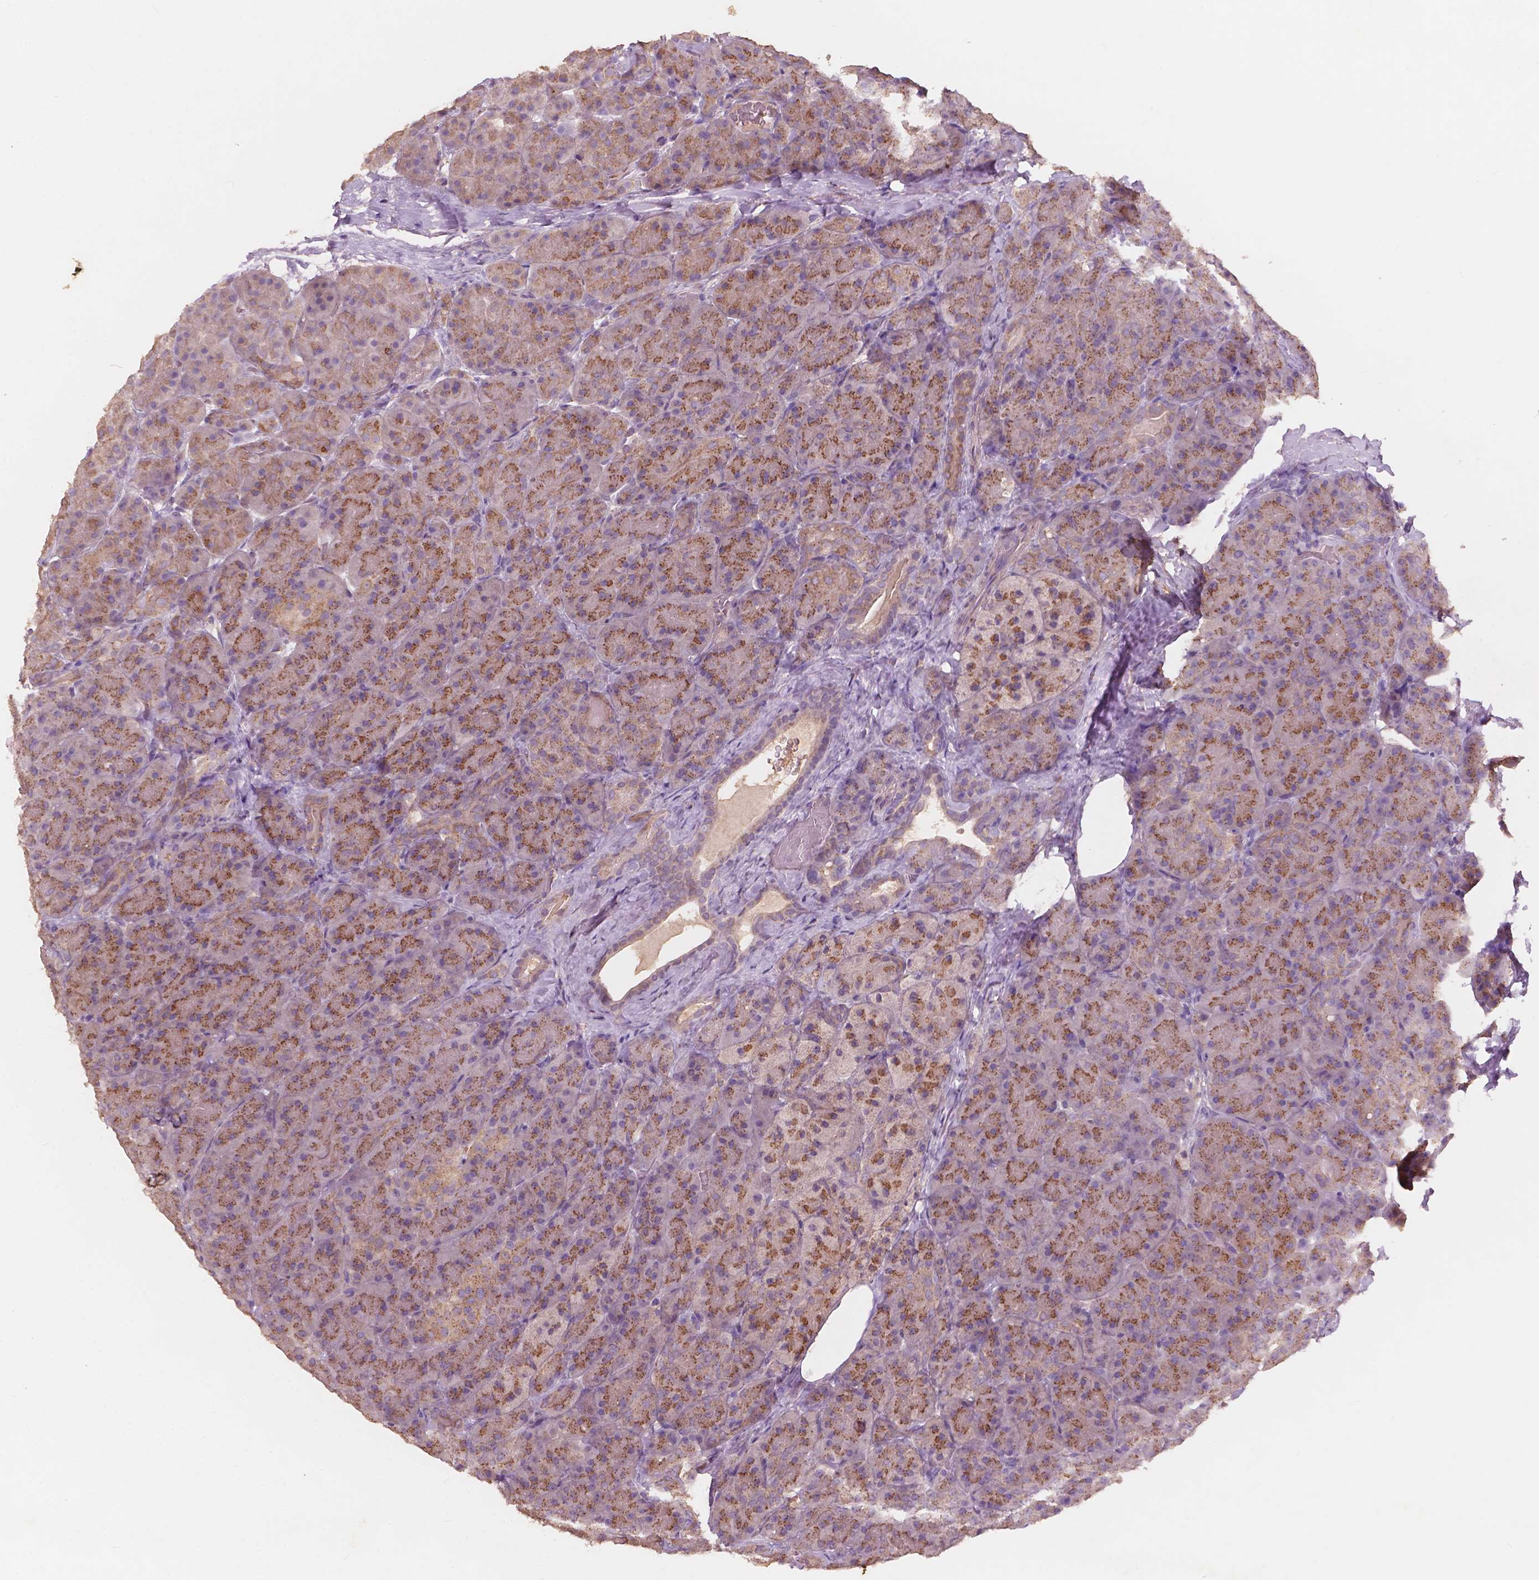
{"staining": {"intensity": "strong", "quantity": ">75%", "location": "cytoplasmic/membranous"}, "tissue": "pancreas", "cell_type": "Exocrine glandular cells", "image_type": "normal", "snomed": [{"axis": "morphology", "description": "Normal tissue, NOS"}, {"axis": "topography", "description": "Pancreas"}], "caption": "Benign pancreas was stained to show a protein in brown. There is high levels of strong cytoplasmic/membranous expression in about >75% of exocrine glandular cells. (DAB IHC, brown staining for protein, blue staining for nuclei).", "gene": "CHPT1", "patient": {"sex": "male", "age": 57}}